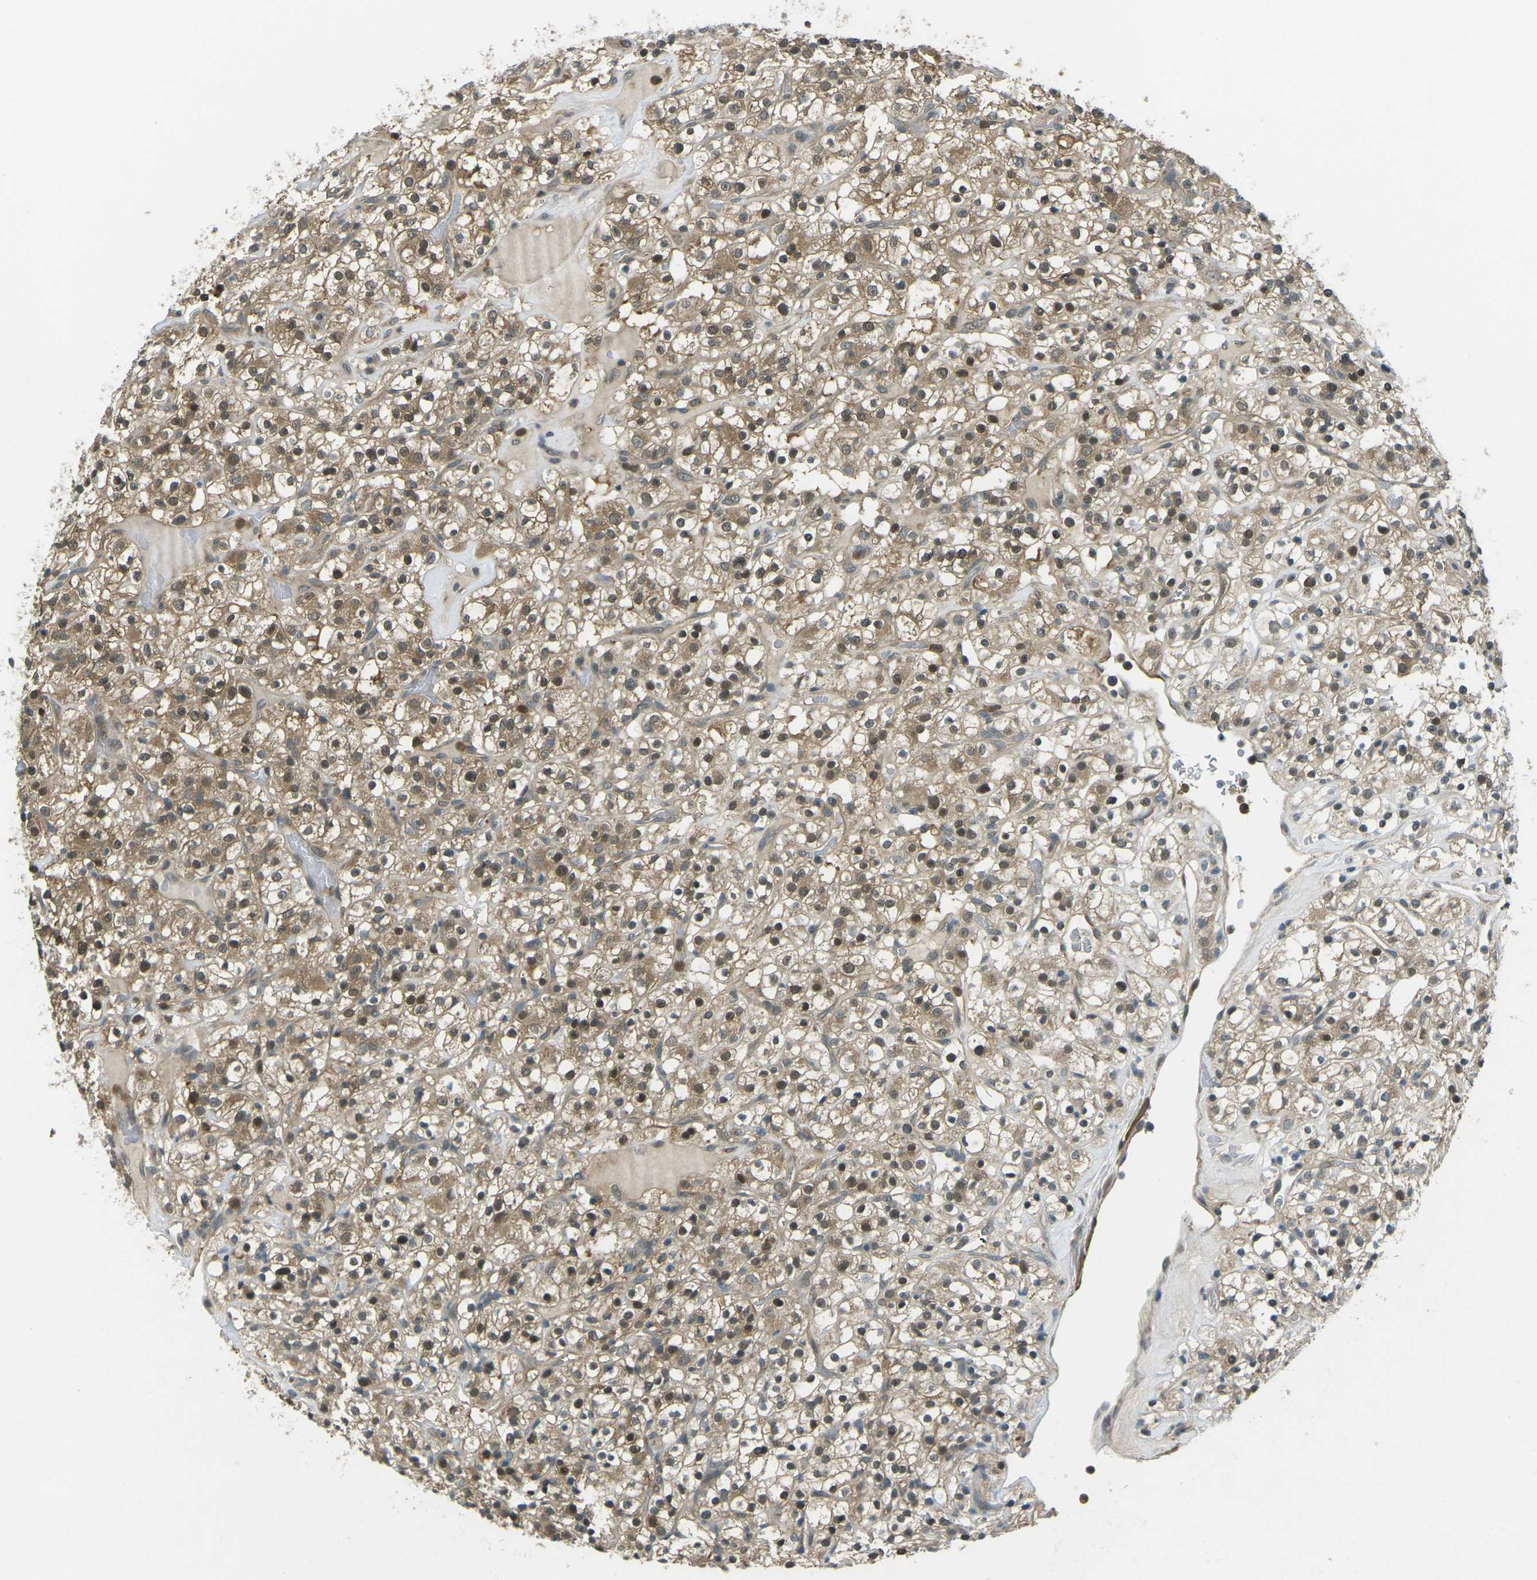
{"staining": {"intensity": "moderate", "quantity": ">75%", "location": "cytoplasmic/membranous,nuclear"}, "tissue": "renal cancer", "cell_type": "Tumor cells", "image_type": "cancer", "snomed": [{"axis": "morphology", "description": "Normal tissue, NOS"}, {"axis": "morphology", "description": "Adenocarcinoma, NOS"}, {"axis": "topography", "description": "Kidney"}], "caption": "This image displays adenocarcinoma (renal) stained with immunohistochemistry to label a protein in brown. The cytoplasmic/membranous and nuclear of tumor cells show moderate positivity for the protein. Nuclei are counter-stained blue.", "gene": "PIEZO2", "patient": {"sex": "female", "age": 72}}